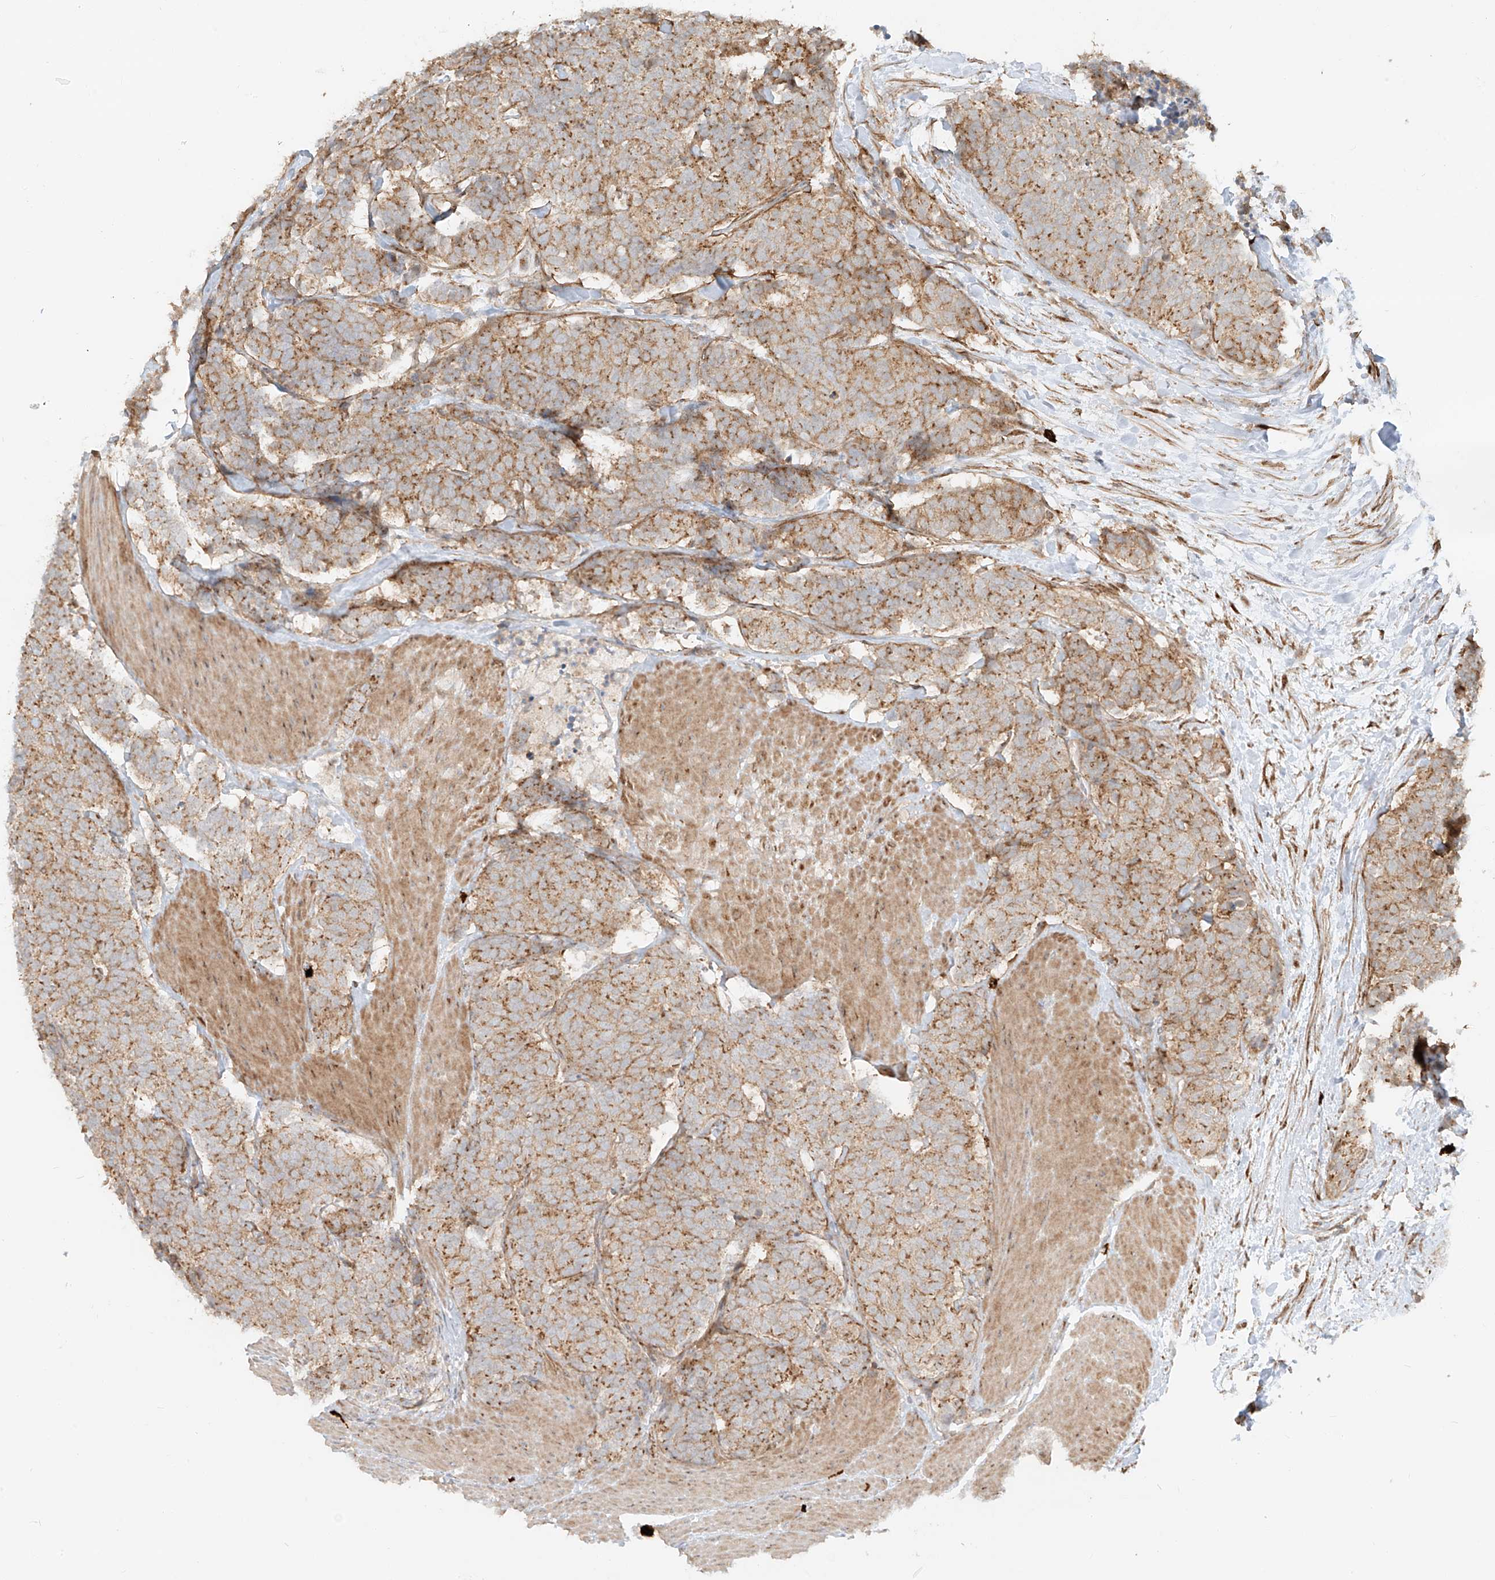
{"staining": {"intensity": "moderate", "quantity": ">75%", "location": "cytoplasmic/membranous"}, "tissue": "carcinoid", "cell_type": "Tumor cells", "image_type": "cancer", "snomed": [{"axis": "morphology", "description": "Carcinoma, NOS"}, {"axis": "morphology", "description": "Carcinoid, malignant, NOS"}, {"axis": "topography", "description": "Urinary bladder"}], "caption": "Protein expression analysis of human carcinoma reveals moderate cytoplasmic/membranous staining in about >75% of tumor cells.", "gene": "ZNF287", "patient": {"sex": "male", "age": 57}}